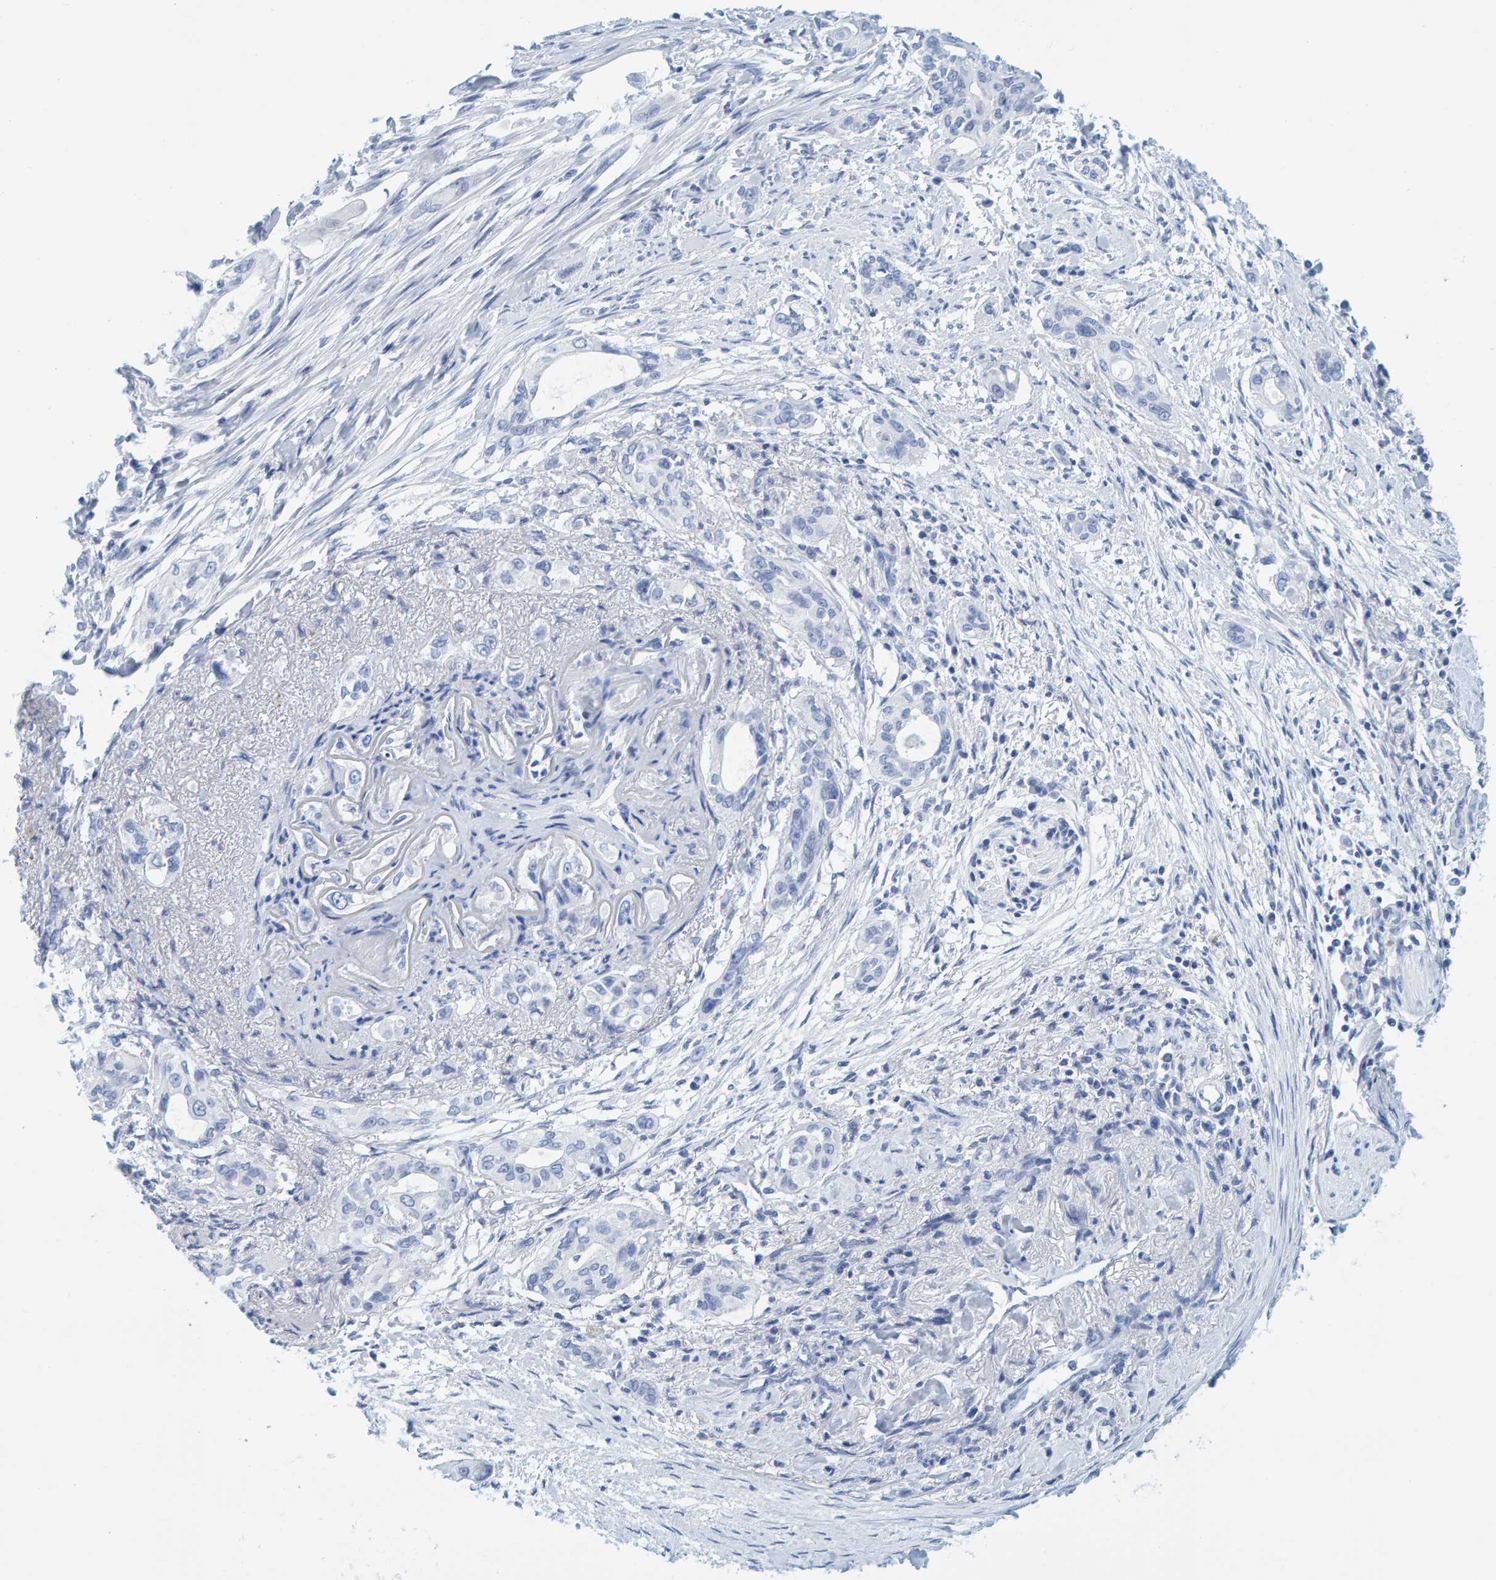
{"staining": {"intensity": "negative", "quantity": "none", "location": "none"}, "tissue": "pancreatic cancer", "cell_type": "Tumor cells", "image_type": "cancer", "snomed": [{"axis": "morphology", "description": "Adenocarcinoma, NOS"}, {"axis": "topography", "description": "Pancreas"}], "caption": "IHC of pancreatic adenocarcinoma exhibits no expression in tumor cells. The staining is performed using DAB brown chromogen with nuclei counter-stained in using hematoxylin.", "gene": "SFTPC", "patient": {"sex": "female", "age": 60}}